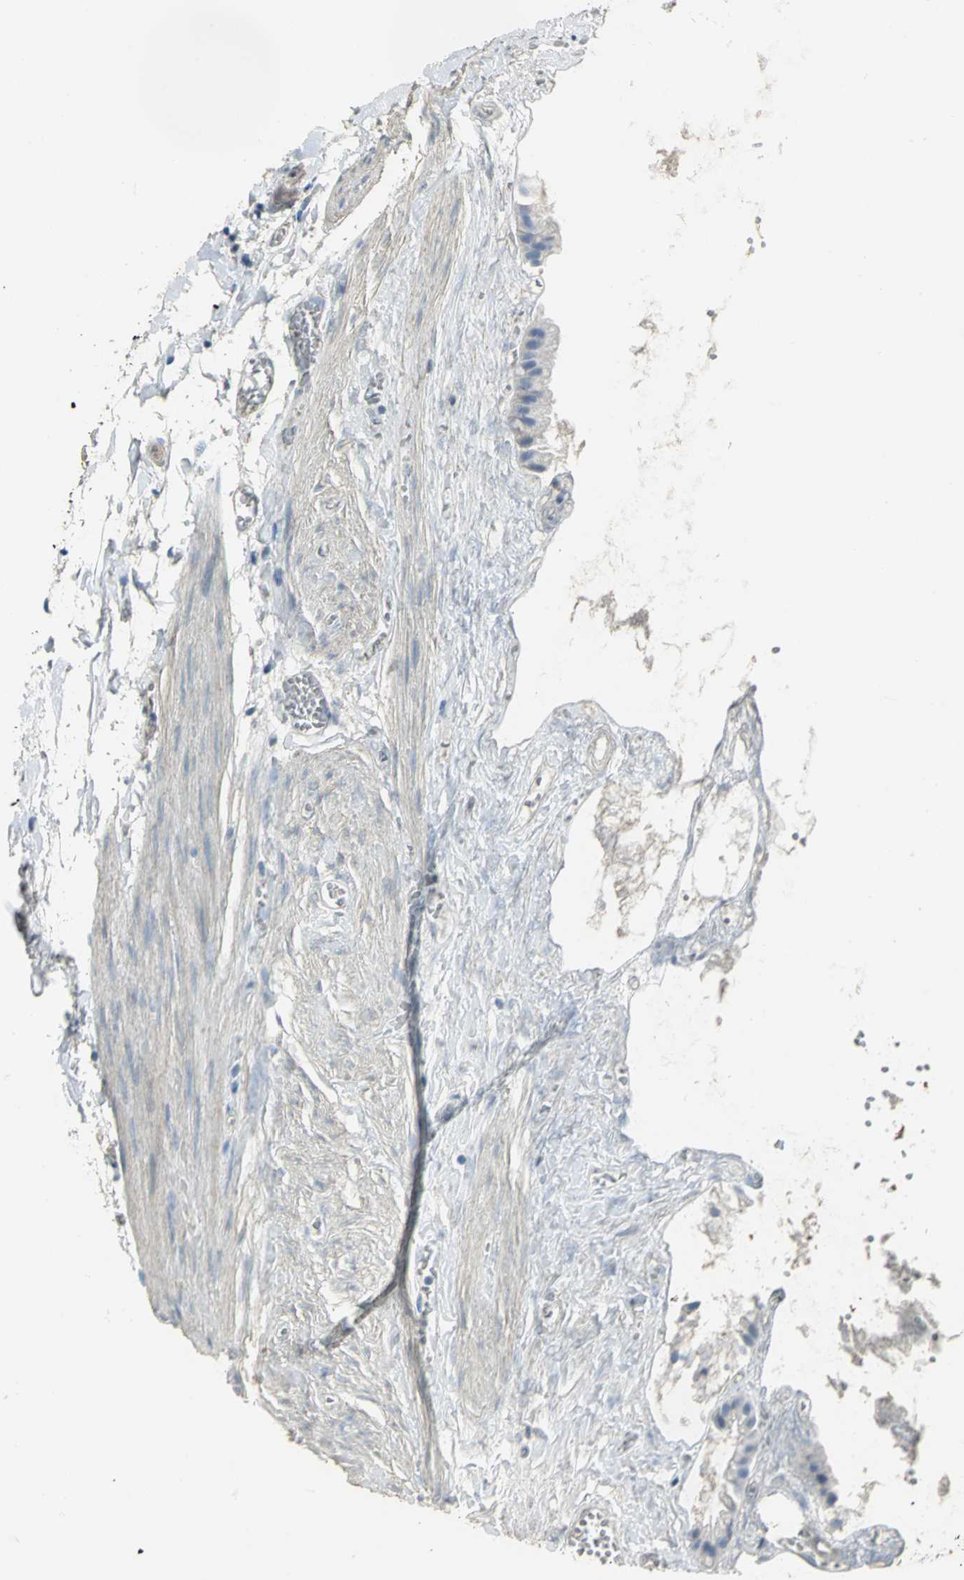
{"staining": {"intensity": "negative", "quantity": "none", "location": "none"}, "tissue": "gallbladder", "cell_type": "Glandular cells", "image_type": "normal", "snomed": [{"axis": "morphology", "description": "Normal tissue, NOS"}, {"axis": "topography", "description": "Gallbladder"}], "caption": "Immunohistochemistry (IHC) of unremarkable gallbladder displays no positivity in glandular cells.", "gene": "GYG2", "patient": {"sex": "female", "age": 63}}